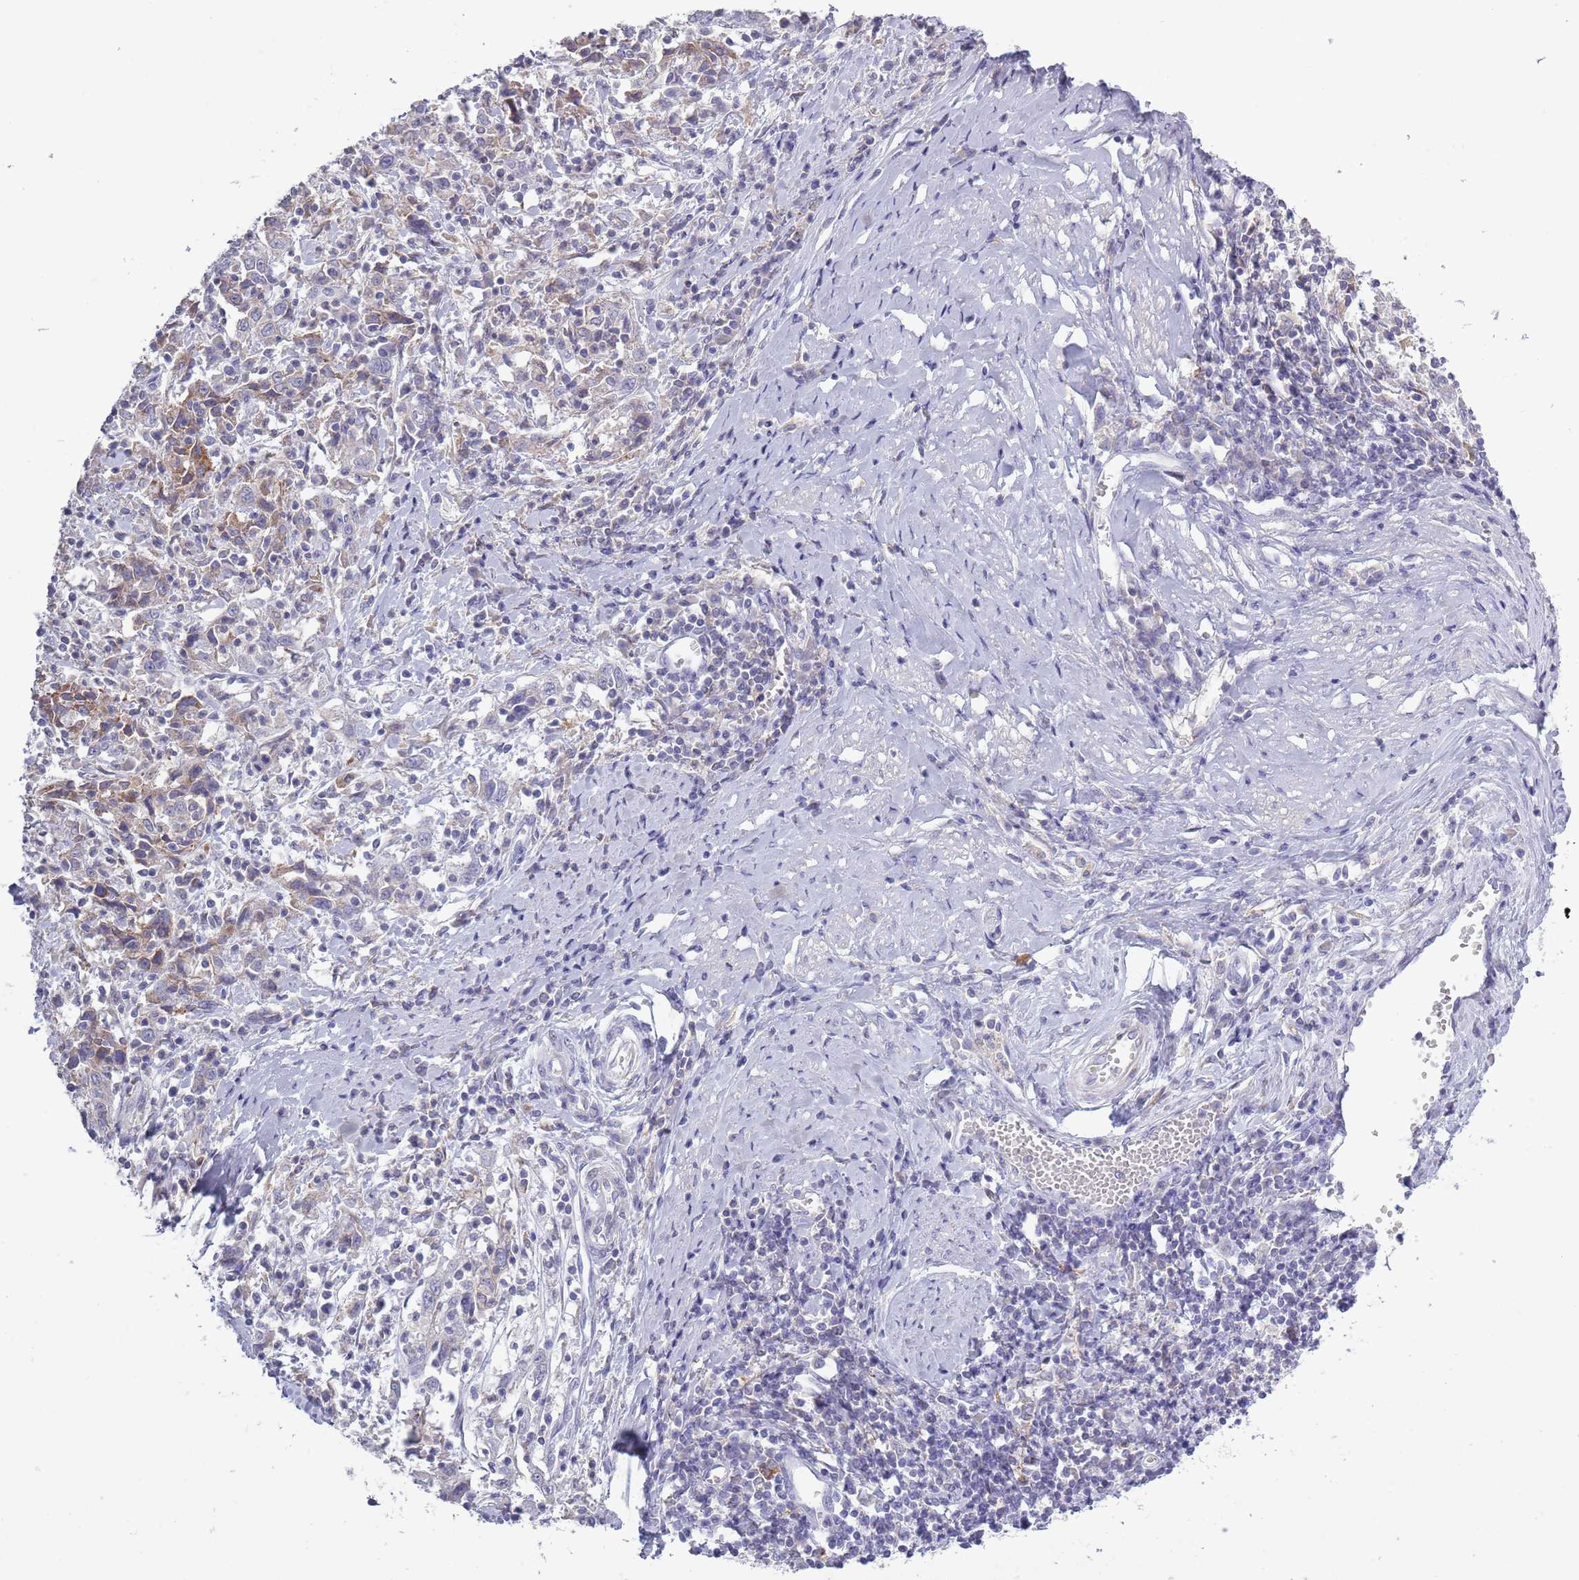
{"staining": {"intensity": "moderate", "quantity": "<25%", "location": "cytoplasmic/membranous"}, "tissue": "cervical cancer", "cell_type": "Tumor cells", "image_type": "cancer", "snomed": [{"axis": "morphology", "description": "Squamous cell carcinoma, NOS"}, {"axis": "topography", "description": "Cervix"}], "caption": "Cervical squamous cell carcinoma stained for a protein (brown) shows moderate cytoplasmic/membranous positive expression in about <25% of tumor cells.", "gene": "ACSBG1", "patient": {"sex": "female", "age": 46}}